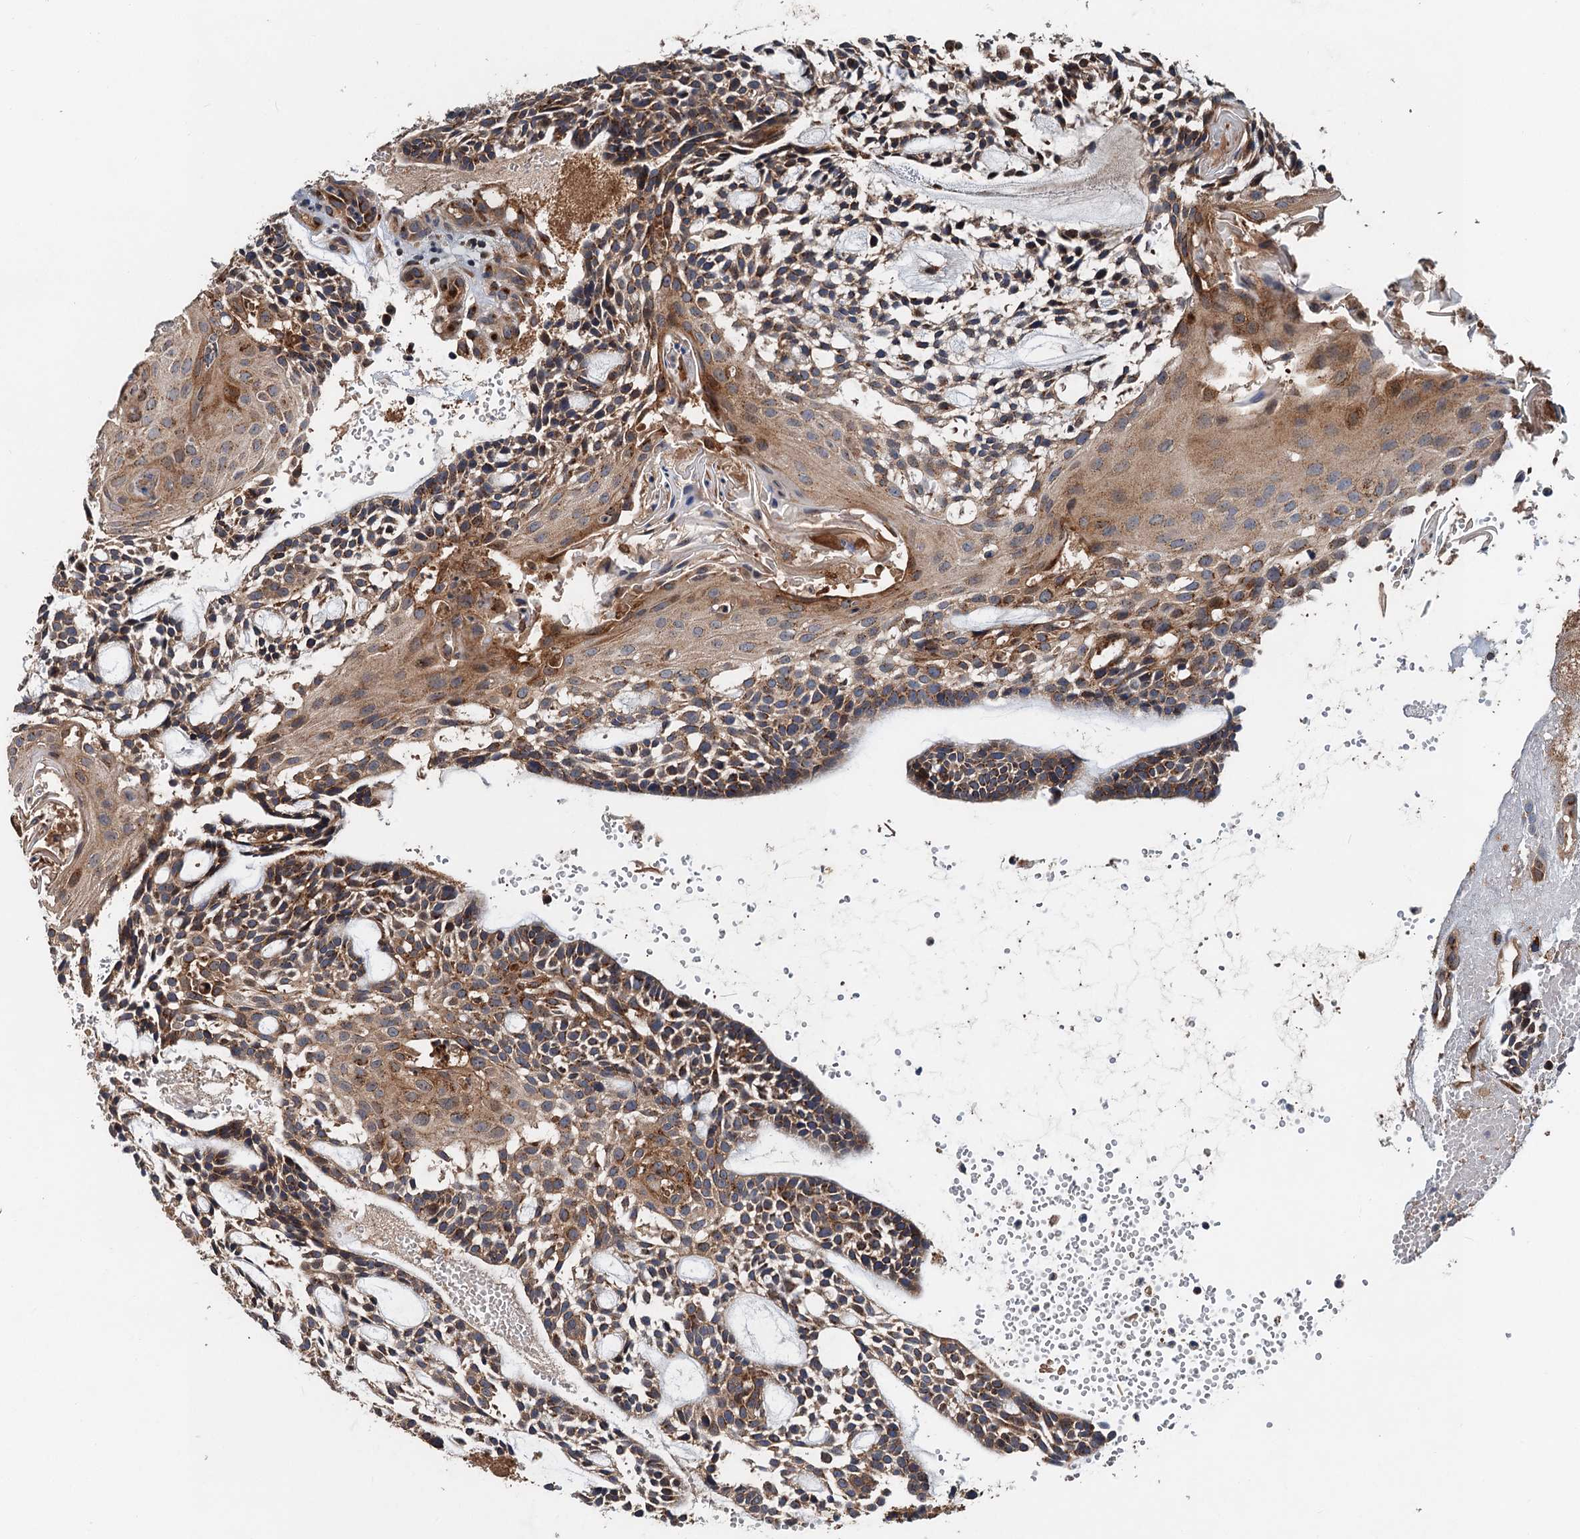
{"staining": {"intensity": "moderate", "quantity": ">75%", "location": "cytoplasmic/membranous"}, "tissue": "head and neck cancer", "cell_type": "Tumor cells", "image_type": "cancer", "snomed": [{"axis": "morphology", "description": "Adenocarcinoma, NOS"}, {"axis": "topography", "description": "Subcutis"}, {"axis": "topography", "description": "Head-Neck"}], "caption": "Moderate cytoplasmic/membranous expression is identified in about >75% of tumor cells in adenocarcinoma (head and neck). (DAB IHC with brightfield microscopy, high magnification).", "gene": "COG3", "patient": {"sex": "female", "age": 73}}